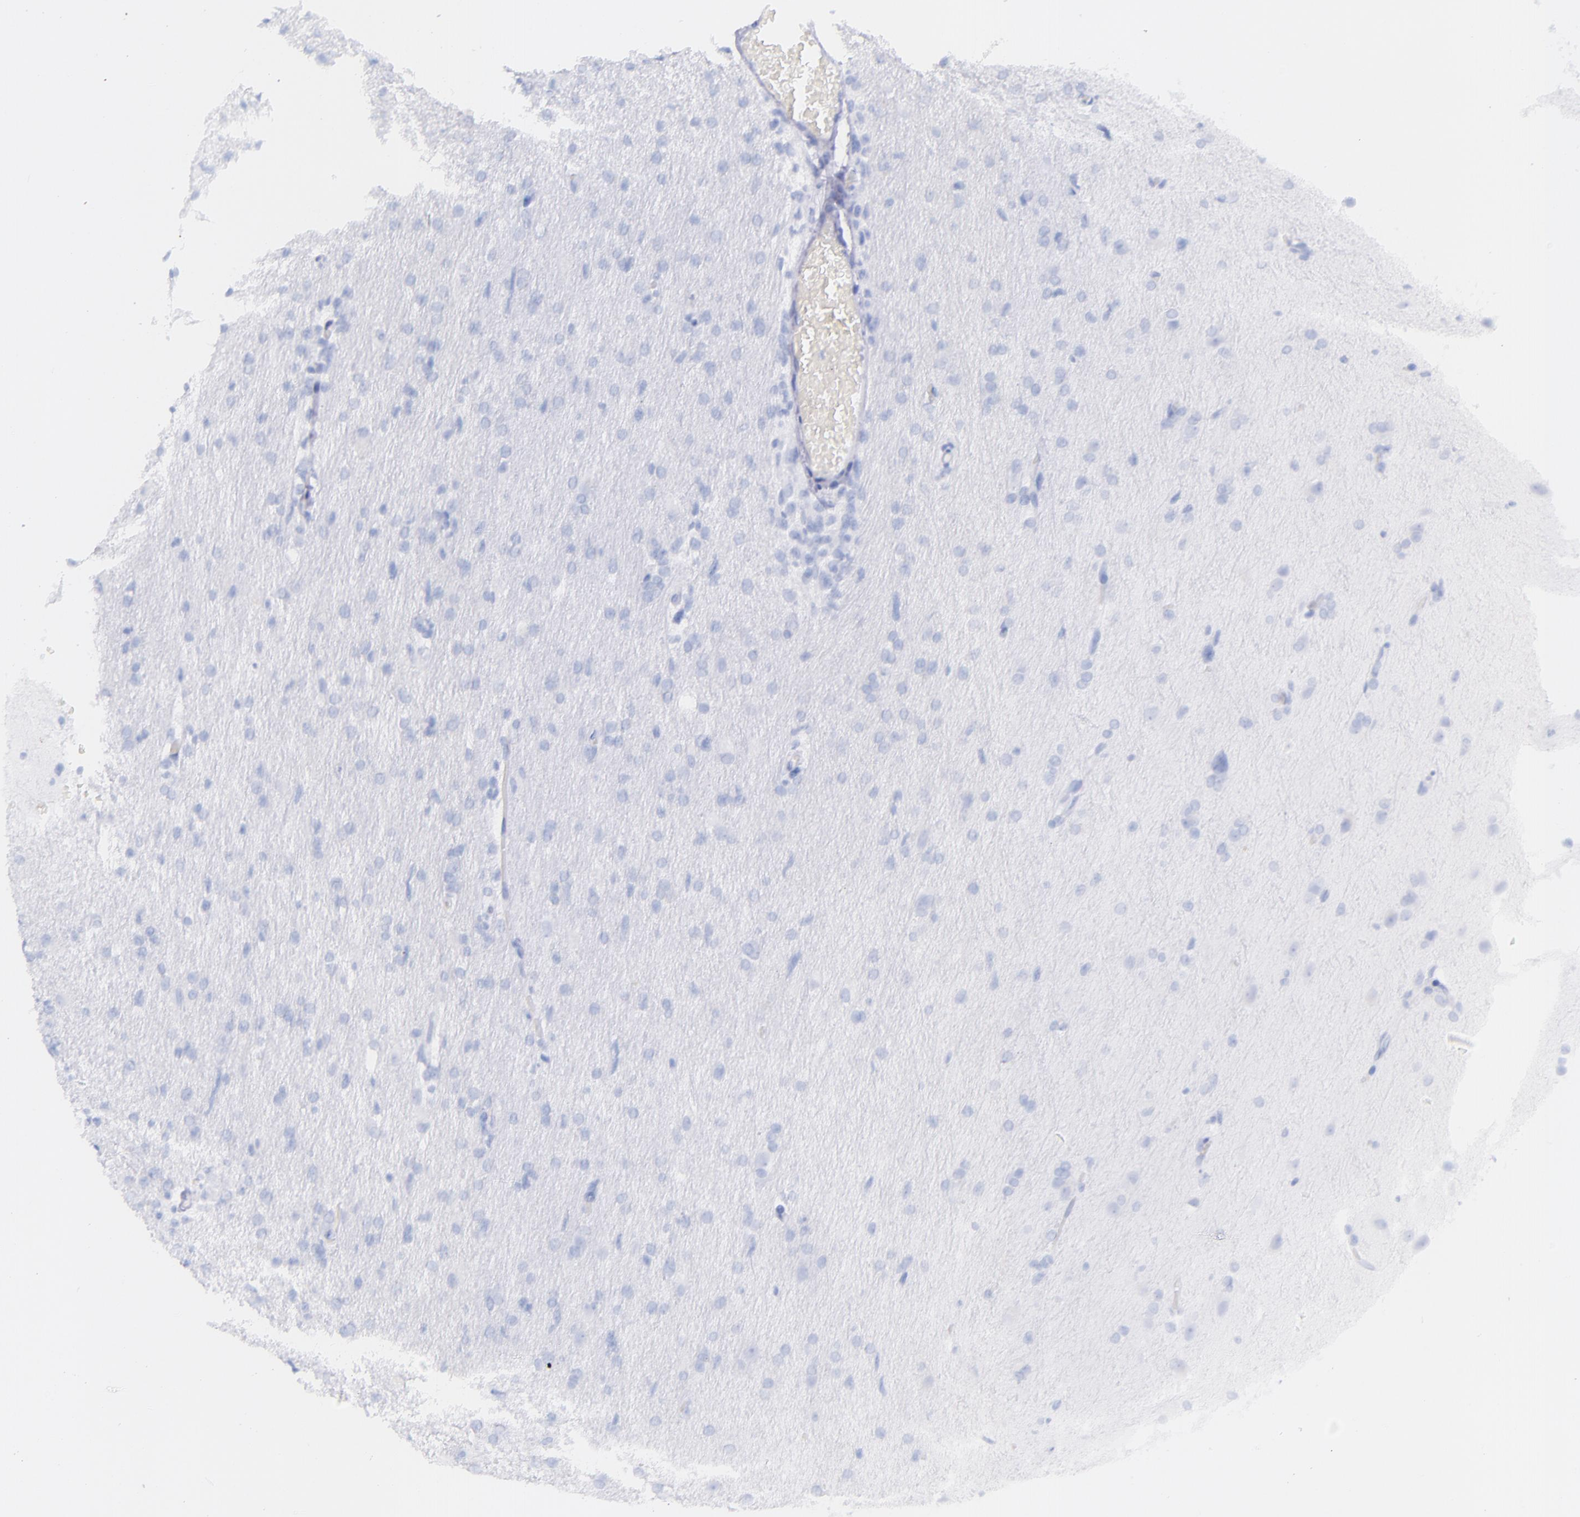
{"staining": {"intensity": "negative", "quantity": "none", "location": "none"}, "tissue": "glioma", "cell_type": "Tumor cells", "image_type": "cancer", "snomed": [{"axis": "morphology", "description": "Glioma, malignant, High grade"}, {"axis": "topography", "description": "Brain"}], "caption": "Tumor cells are negative for brown protein staining in glioma.", "gene": "SFTPA2", "patient": {"sex": "male", "age": 68}}